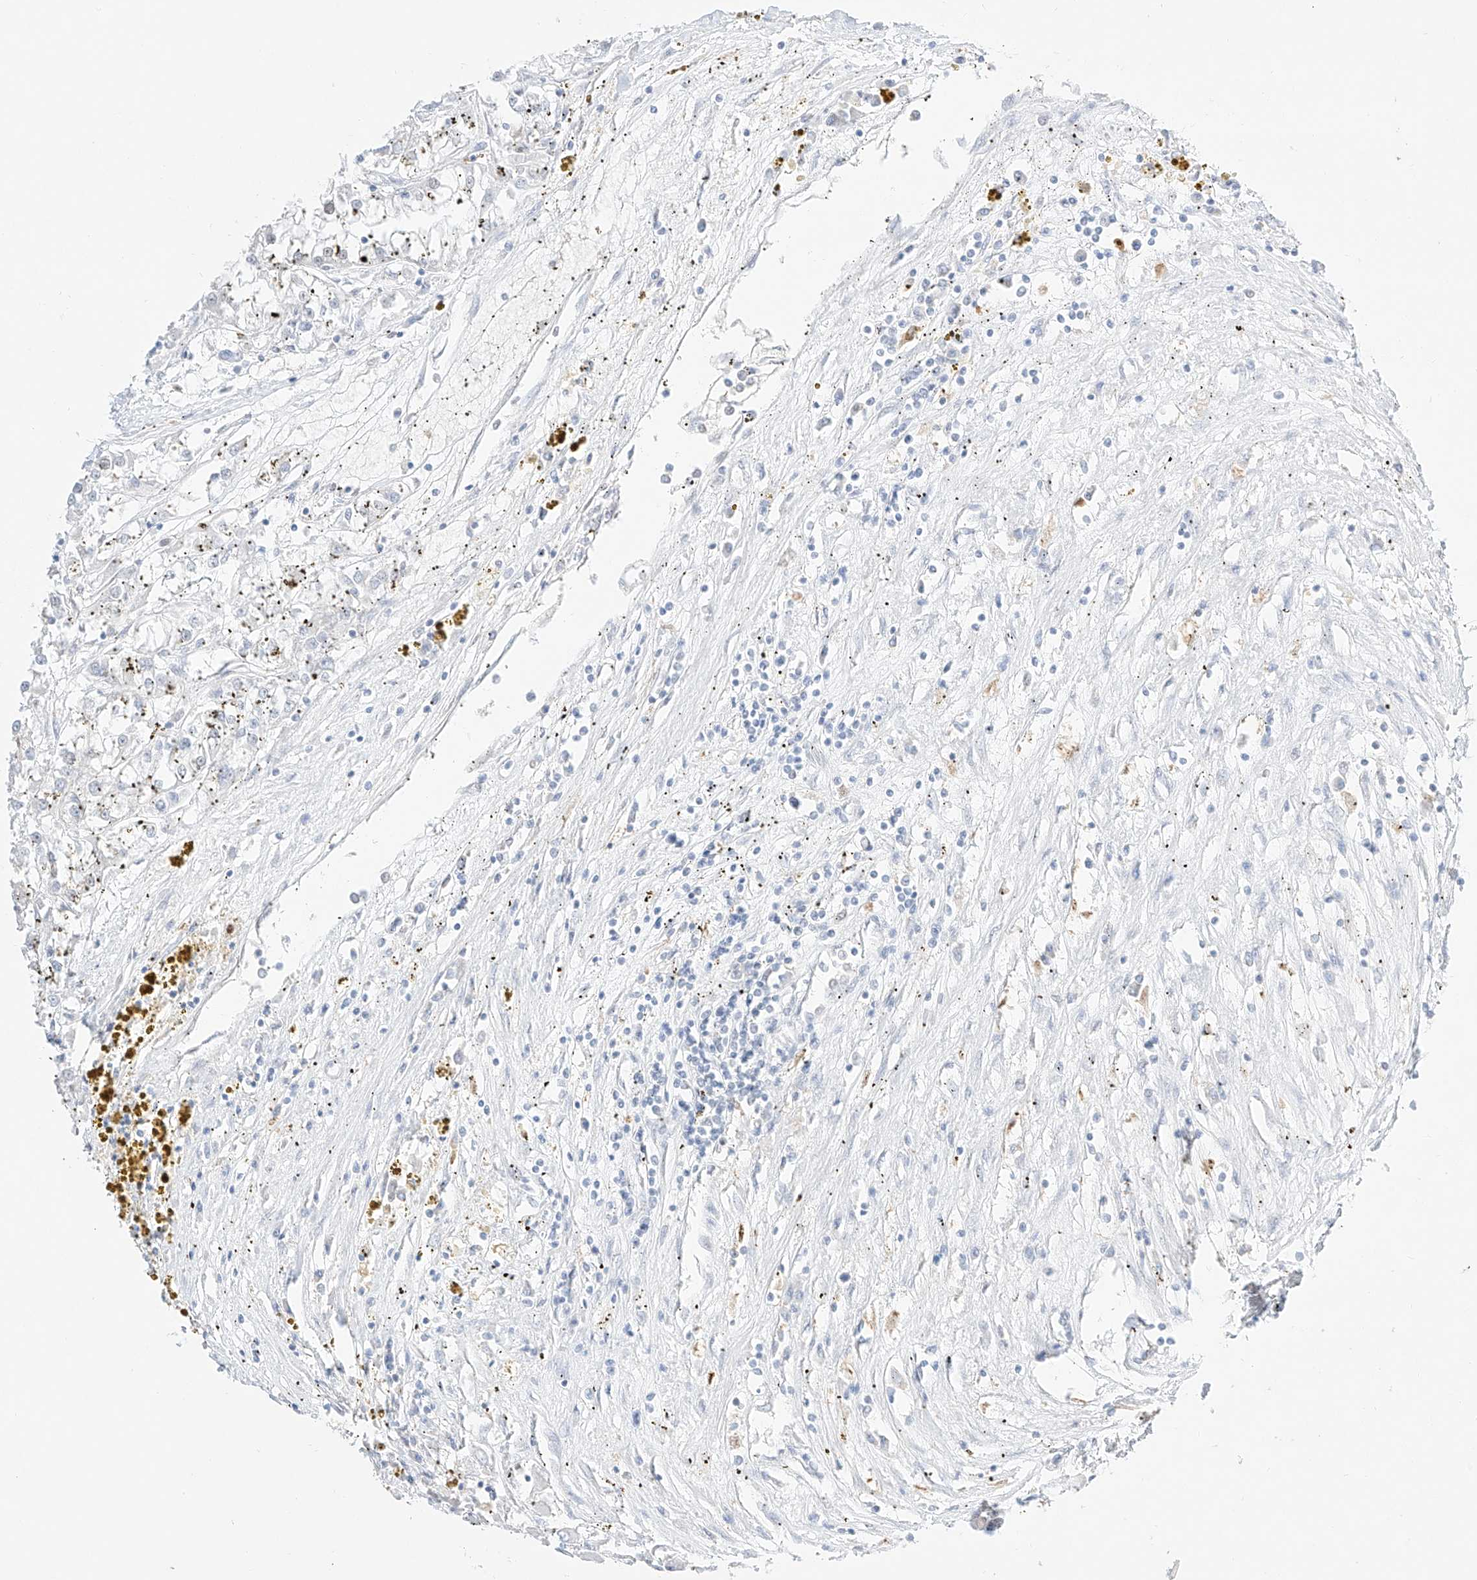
{"staining": {"intensity": "negative", "quantity": "none", "location": "none"}, "tissue": "renal cancer", "cell_type": "Tumor cells", "image_type": "cancer", "snomed": [{"axis": "morphology", "description": "Adenocarcinoma, NOS"}, {"axis": "topography", "description": "Kidney"}], "caption": "There is no significant staining in tumor cells of renal cancer (adenocarcinoma).", "gene": "APIP", "patient": {"sex": "female", "age": 52}}